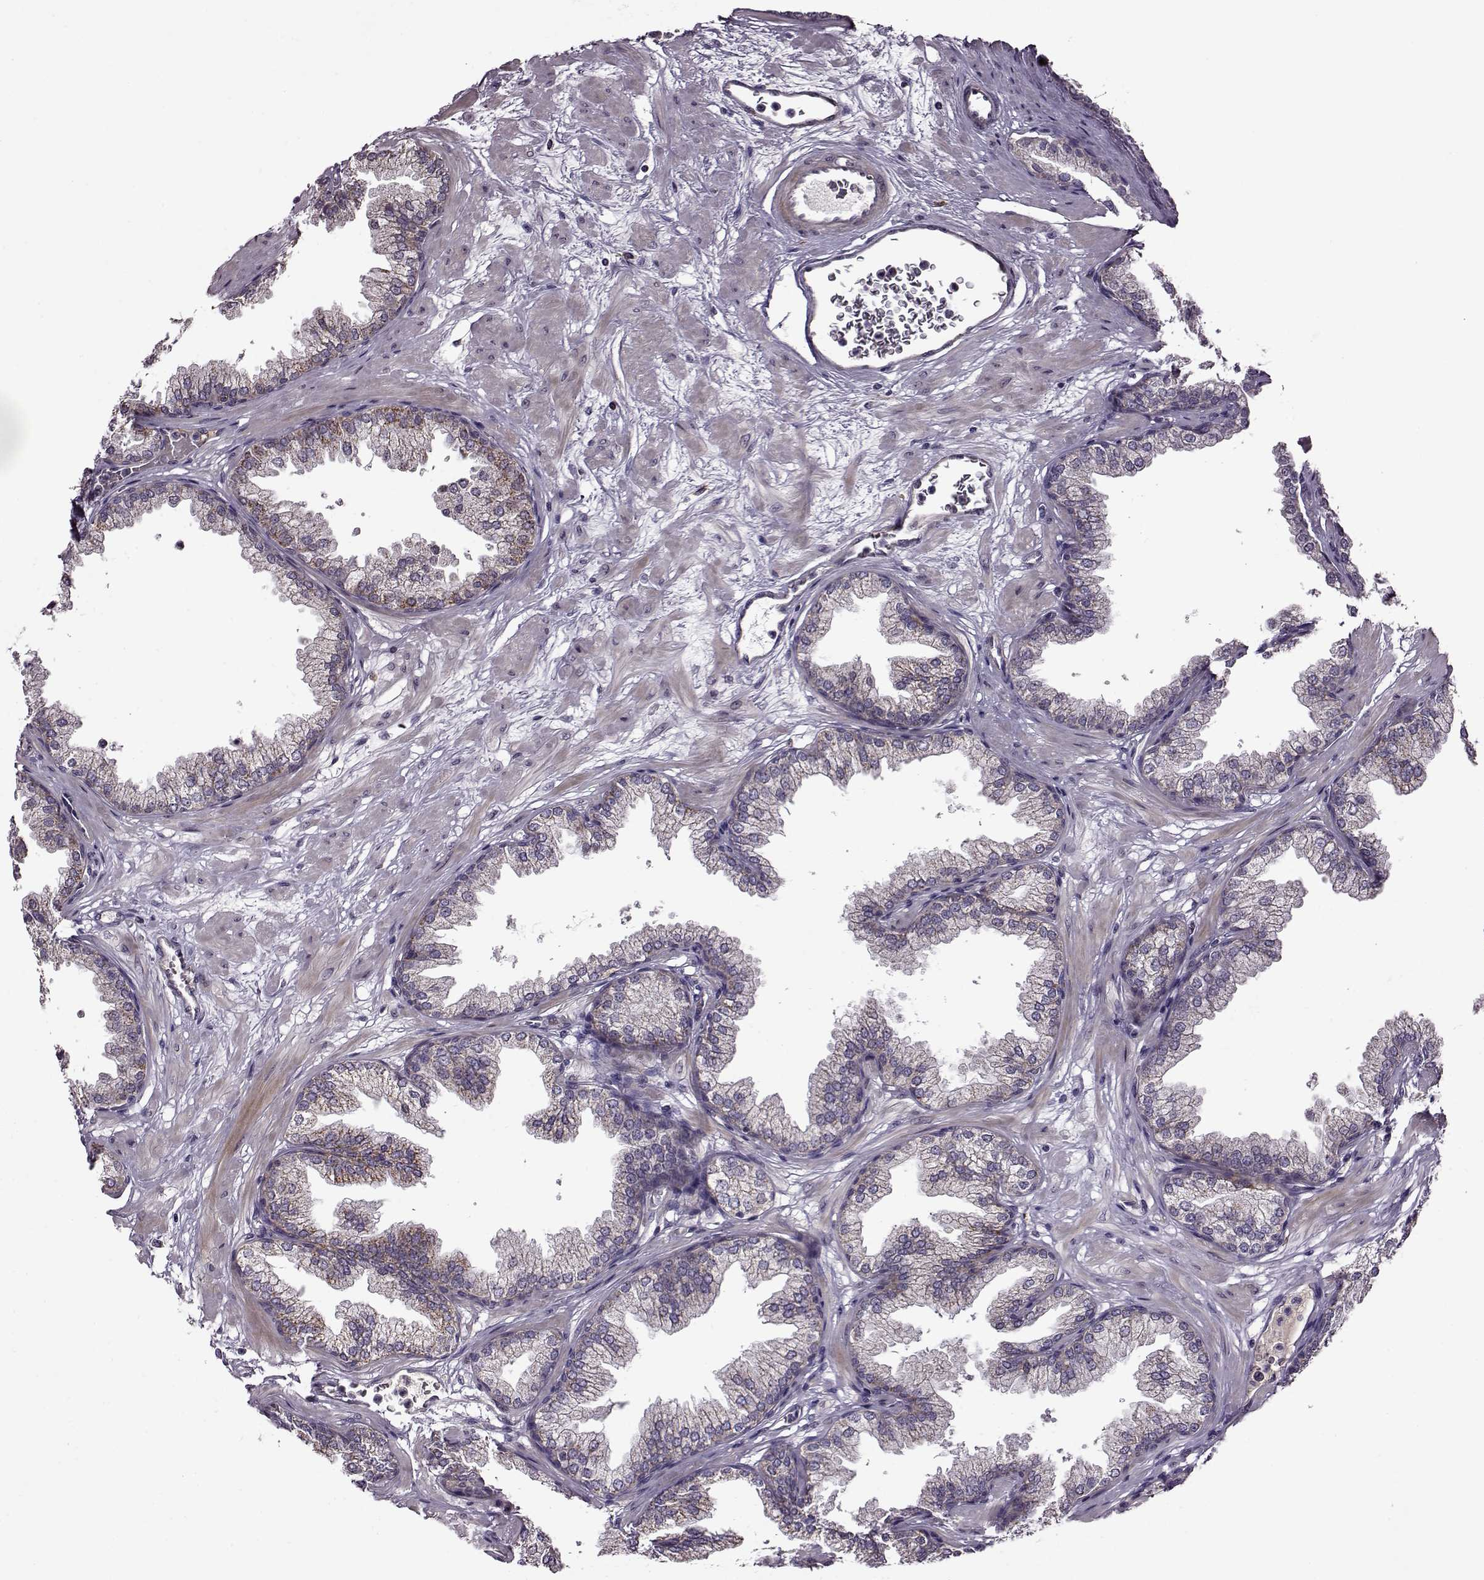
{"staining": {"intensity": "moderate", "quantity": "25%-75%", "location": "cytoplasmic/membranous"}, "tissue": "prostate", "cell_type": "Glandular cells", "image_type": "normal", "snomed": [{"axis": "morphology", "description": "Normal tissue, NOS"}, {"axis": "topography", "description": "Prostate"}], "caption": "Protein expression analysis of unremarkable prostate demonstrates moderate cytoplasmic/membranous staining in about 25%-75% of glandular cells.", "gene": "MTSS1", "patient": {"sex": "male", "age": 37}}